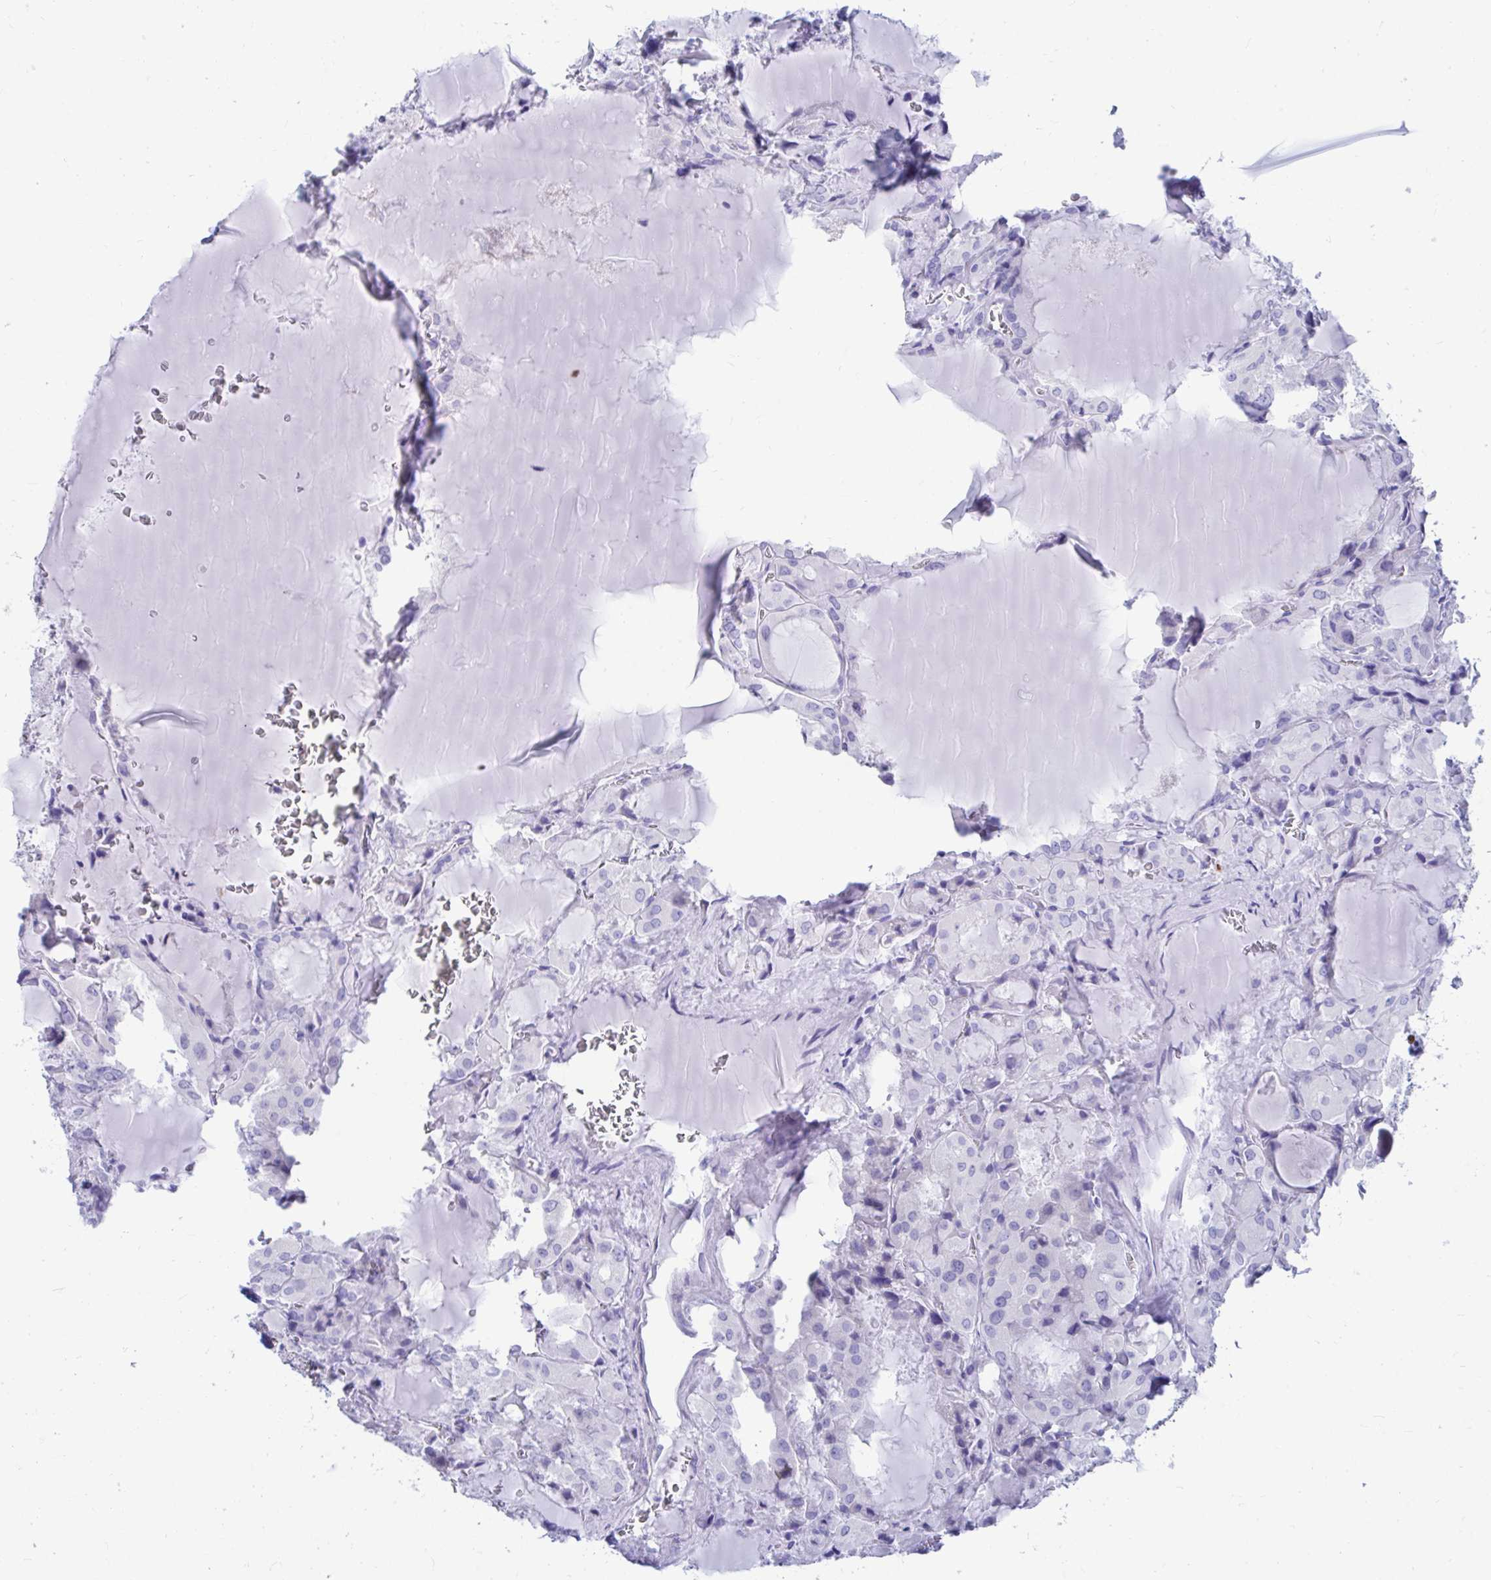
{"staining": {"intensity": "negative", "quantity": "none", "location": "none"}, "tissue": "thyroid cancer", "cell_type": "Tumor cells", "image_type": "cancer", "snomed": [{"axis": "morphology", "description": "Papillary adenocarcinoma, NOS"}, {"axis": "topography", "description": "Thyroid gland"}], "caption": "This photomicrograph is of thyroid cancer stained with IHC to label a protein in brown with the nuclei are counter-stained blue. There is no expression in tumor cells.", "gene": "SHISA8", "patient": {"sex": "male", "age": 87}}